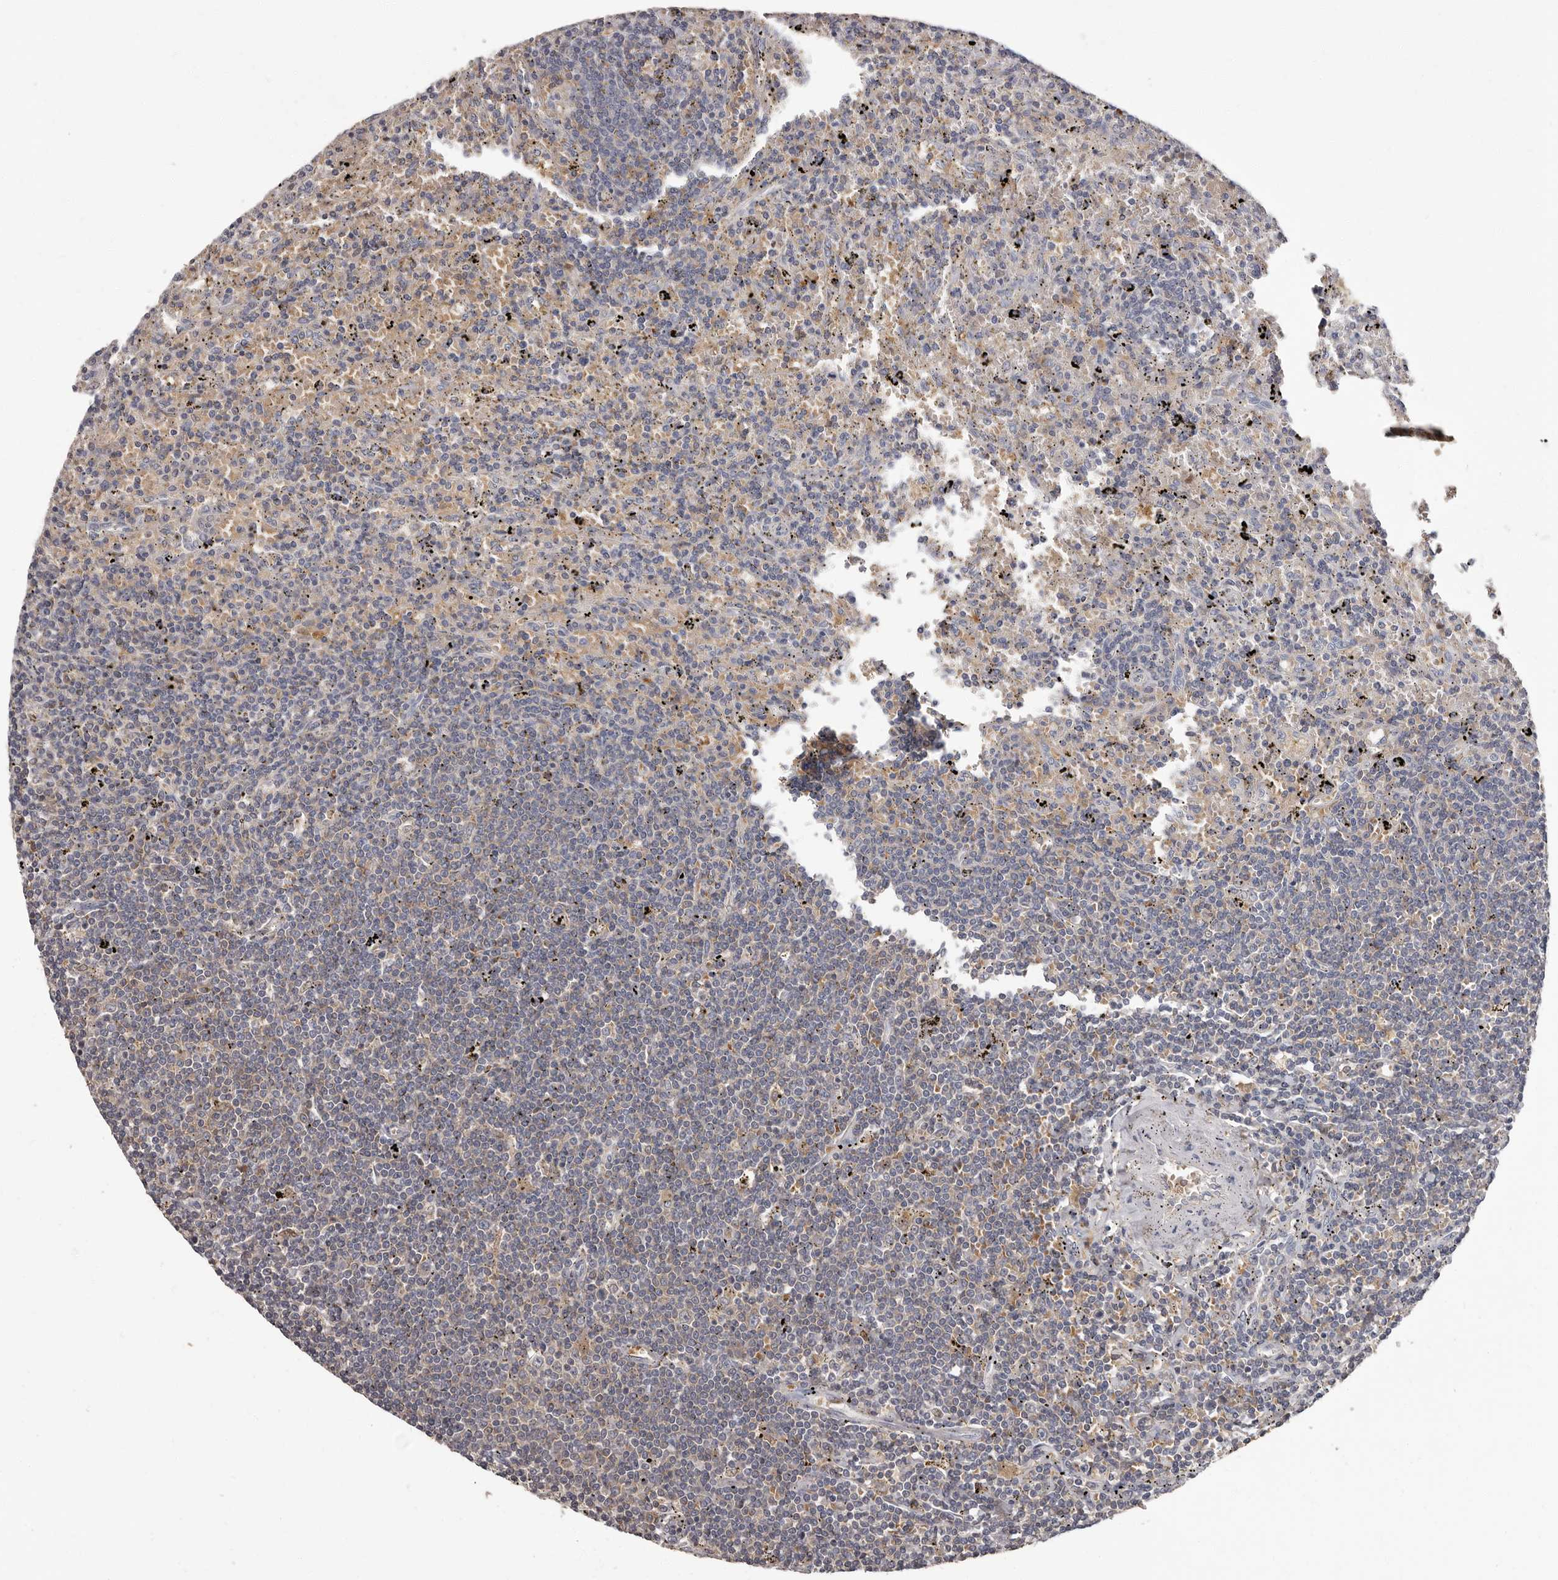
{"staining": {"intensity": "negative", "quantity": "none", "location": "none"}, "tissue": "lymphoma", "cell_type": "Tumor cells", "image_type": "cancer", "snomed": [{"axis": "morphology", "description": "Malignant lymphoma, non-Hodgkin's type, Low grade"}, {"axis": "topography", "description": "Spleen"}], "caption": "Immunohistochemistry image of neoplastic tissue: malignant lymphoma, non-Hodgkin's type (low-grade) stained with DAB demonstrates no significant protein expression in tumor cells. (DAB immunohistochemistry visualized using brightfield microscopy, high magnification).", "gene": "APEH", "patient": {"sex": "male", "age": 76}}